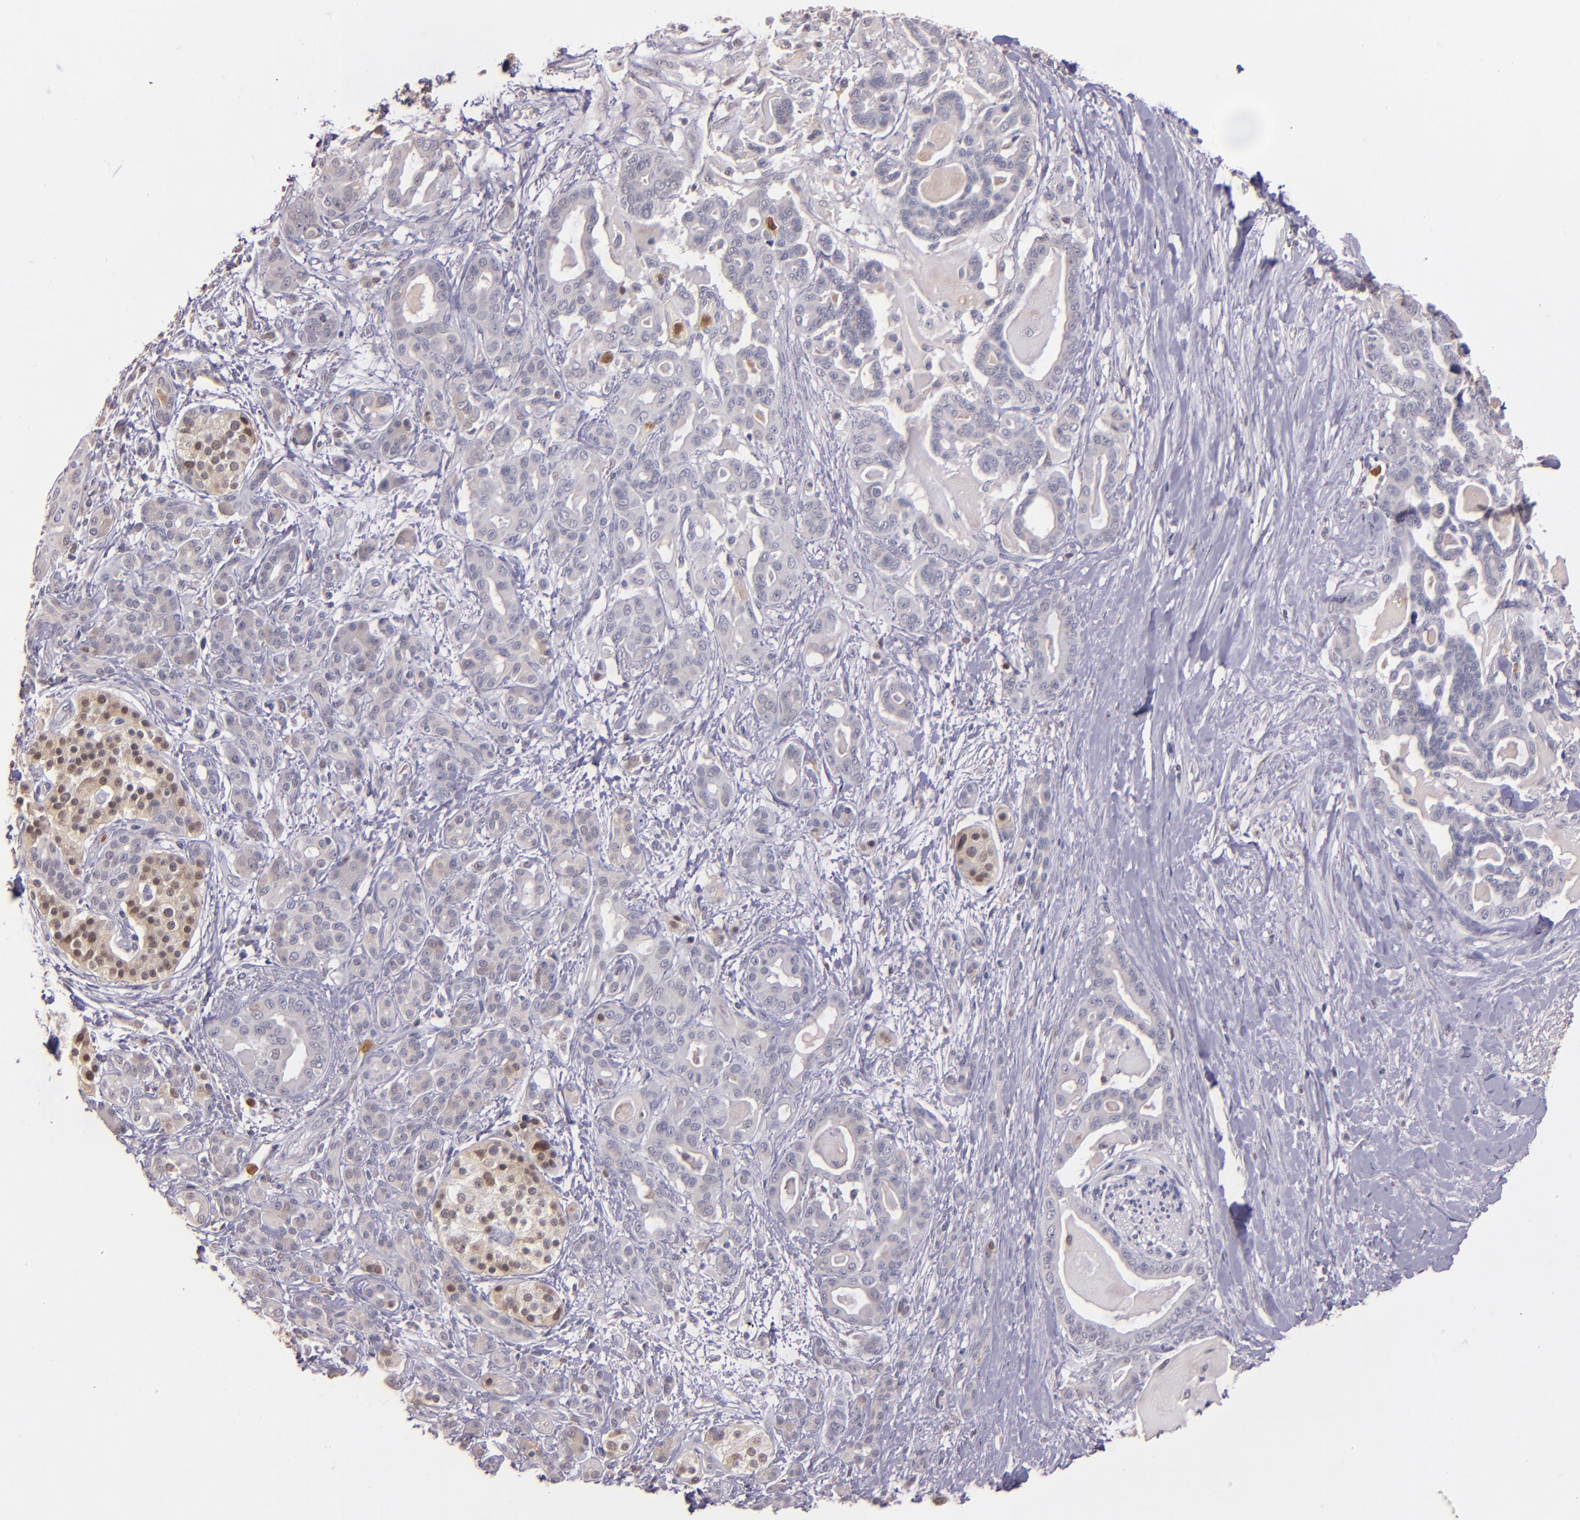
{"staining": {"intensity": "weak", "quantity": ">75%", "location": "cytoplasmic/membranous"}, "tissue": "pancreatic cancer", "cell_type": "Tumor cells", "image_type": "cancer", "snomed": [{"axis": "morphology", "description": "Adenocarcinoma, NOS"}, {"axis": "topography", "description": "Pancreas"}], "caption": "Immunohistochemical staining of adenocarcinoma (pancreatic) demonstrates weak cytoplasmic/membranous protein positivity in approximately >75% of tumor cells.", "gene": "PTS", "patient": {"sex": "male", "age": 63}}